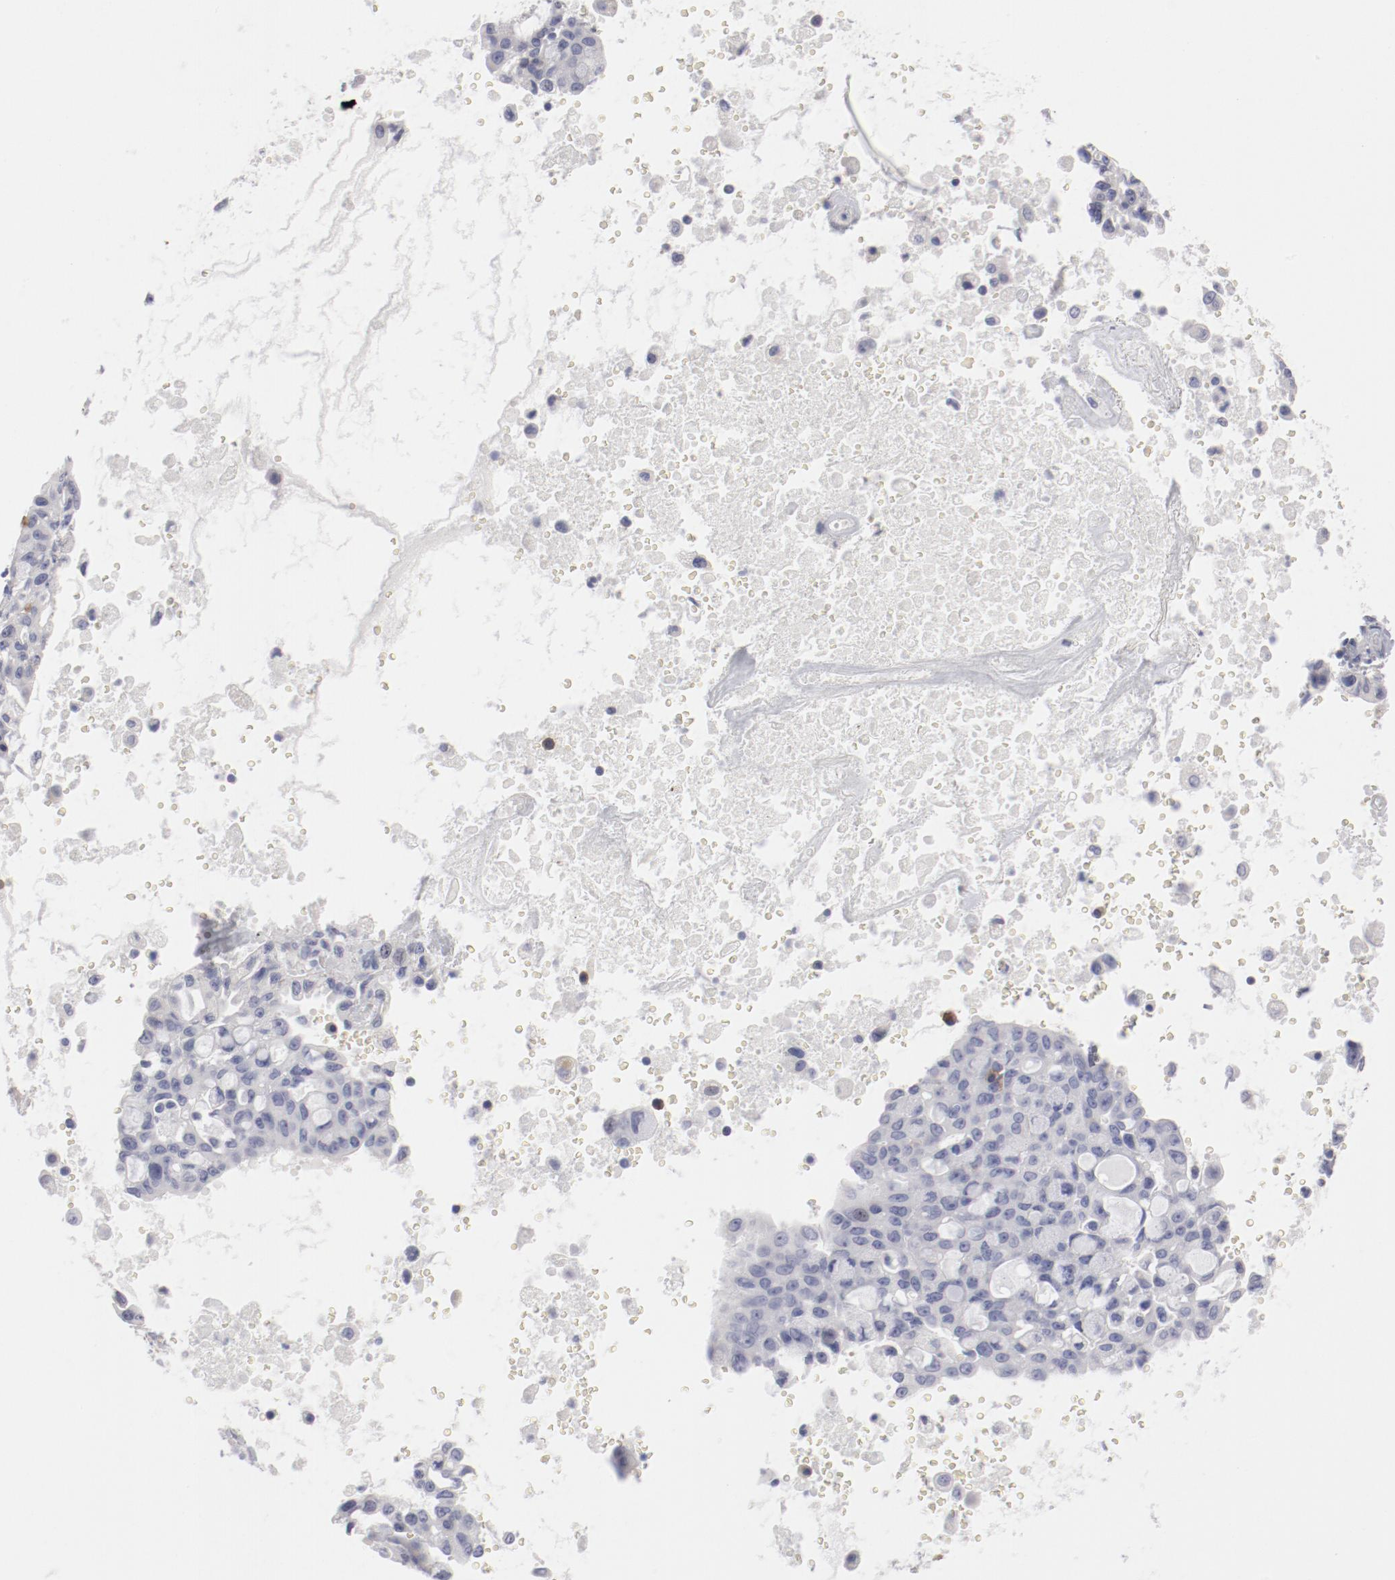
{"staining": {"intensity": "negative", "quantity": "none", "location": "none"}, "tissue": "lung cancer", "cell_type": "Tumor cells", "image_type": "cancer", "snomed": [{"axis": "morphology", "description": "Adenocarcinoma, NOS"}, {"axis": "topography", "description": "Lung"}], "caption": "Immunohistochemical staining of lung adenocarcinoma reveals no significant expression in tumor cells.", "gene": "LAX1", "patient": {"sex": "female", "age": 44}}